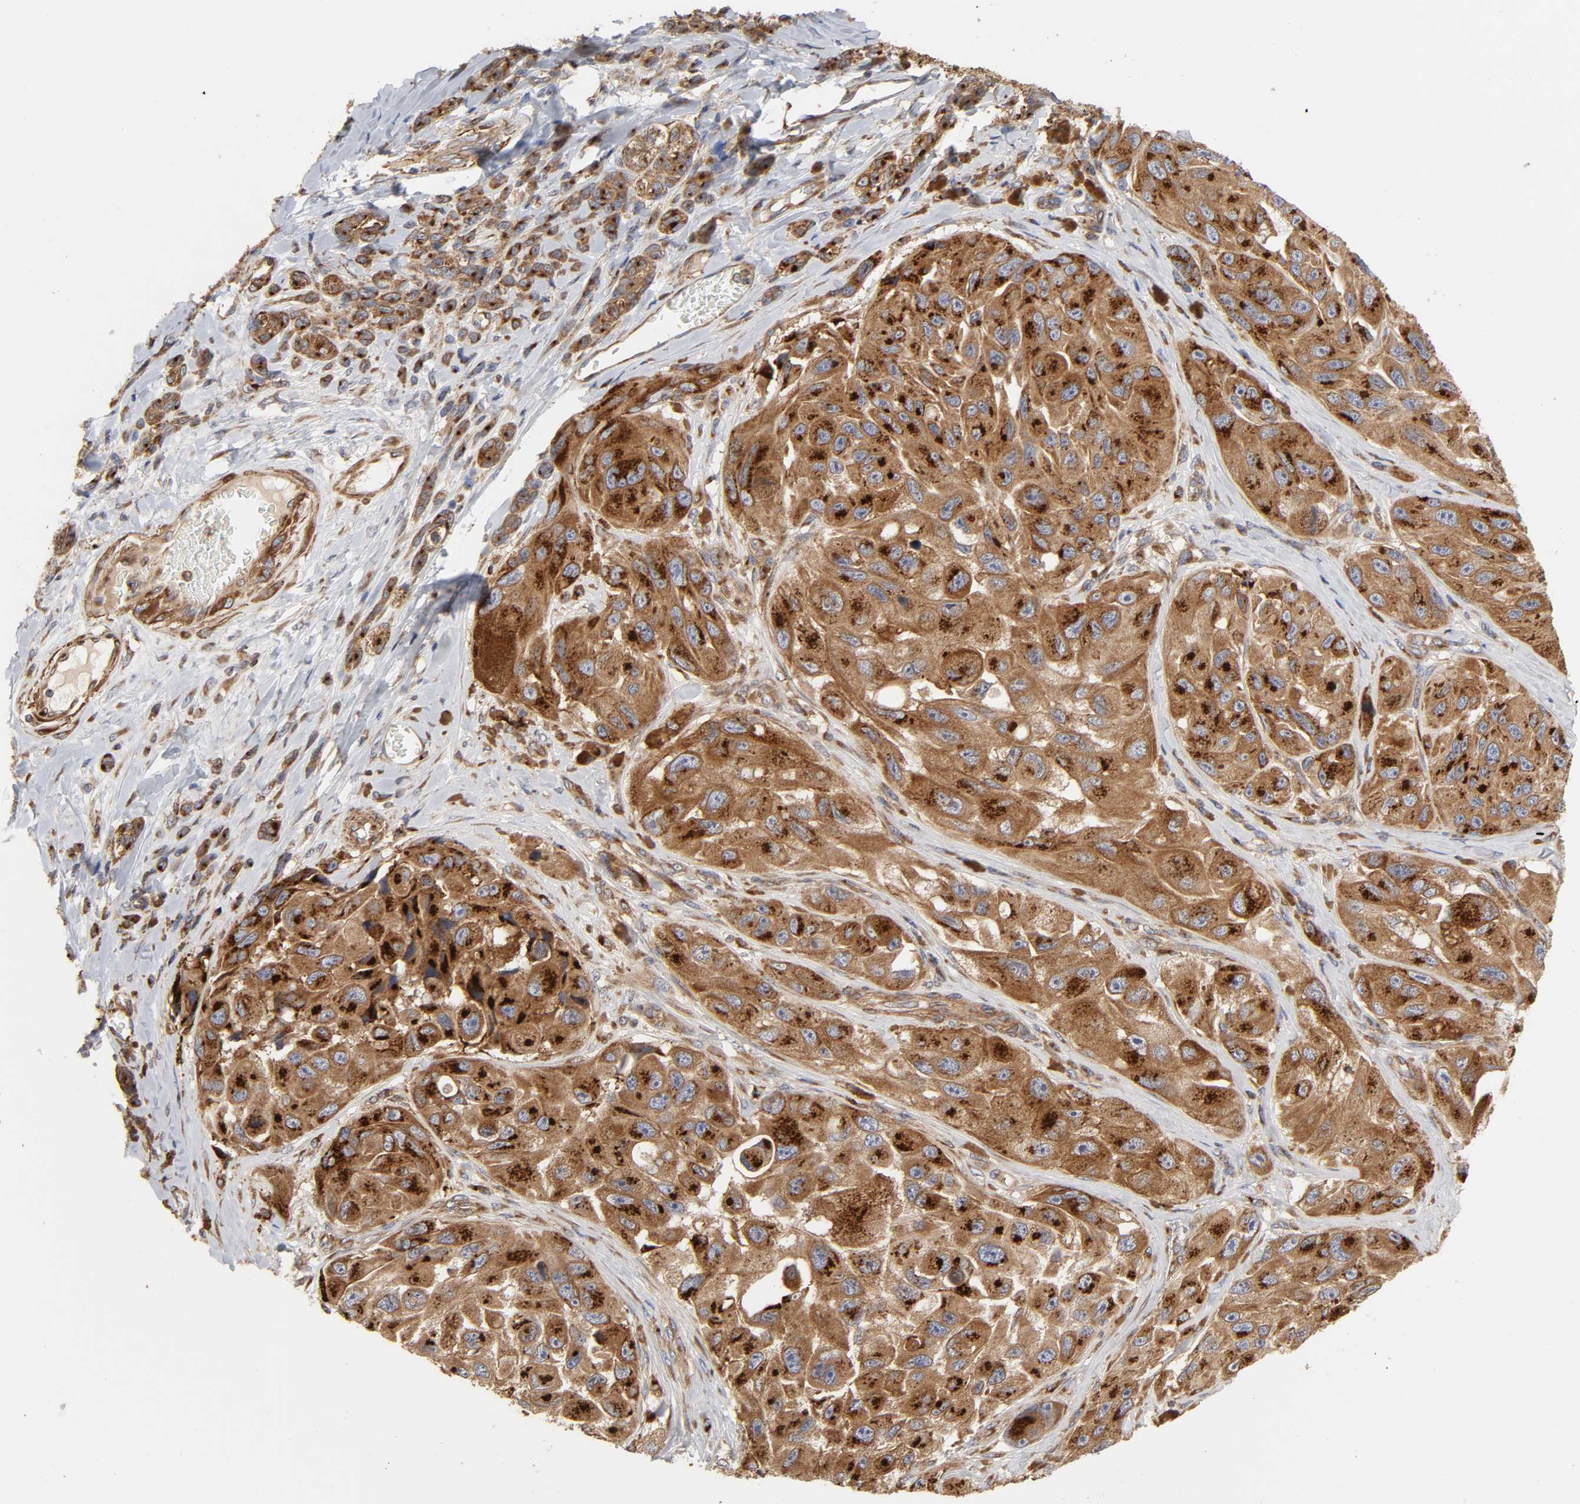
{"staining": {"intensity": "strong", "quantity": ">75%", "location": "cytoplasmic/membranous"}, "tissue": "melanoma", "cell_type": "Tumor cells", "image_type": "cancer", "snomed": [{"axis": "morphology", "description": "Malignant melanoma, NOS"}, {"axis": "topography", "description": "Skin"}], "caption": "Immunohistochemistry (IHC) histopathology image of human melanoma stained for a protein (brown), which exhibits high levels of strong cytoplasmic/membranous expression in approximately >75% of tumor cells.", "gene": "GNPTG", "patient": {"sex": "female", "age": 73}}